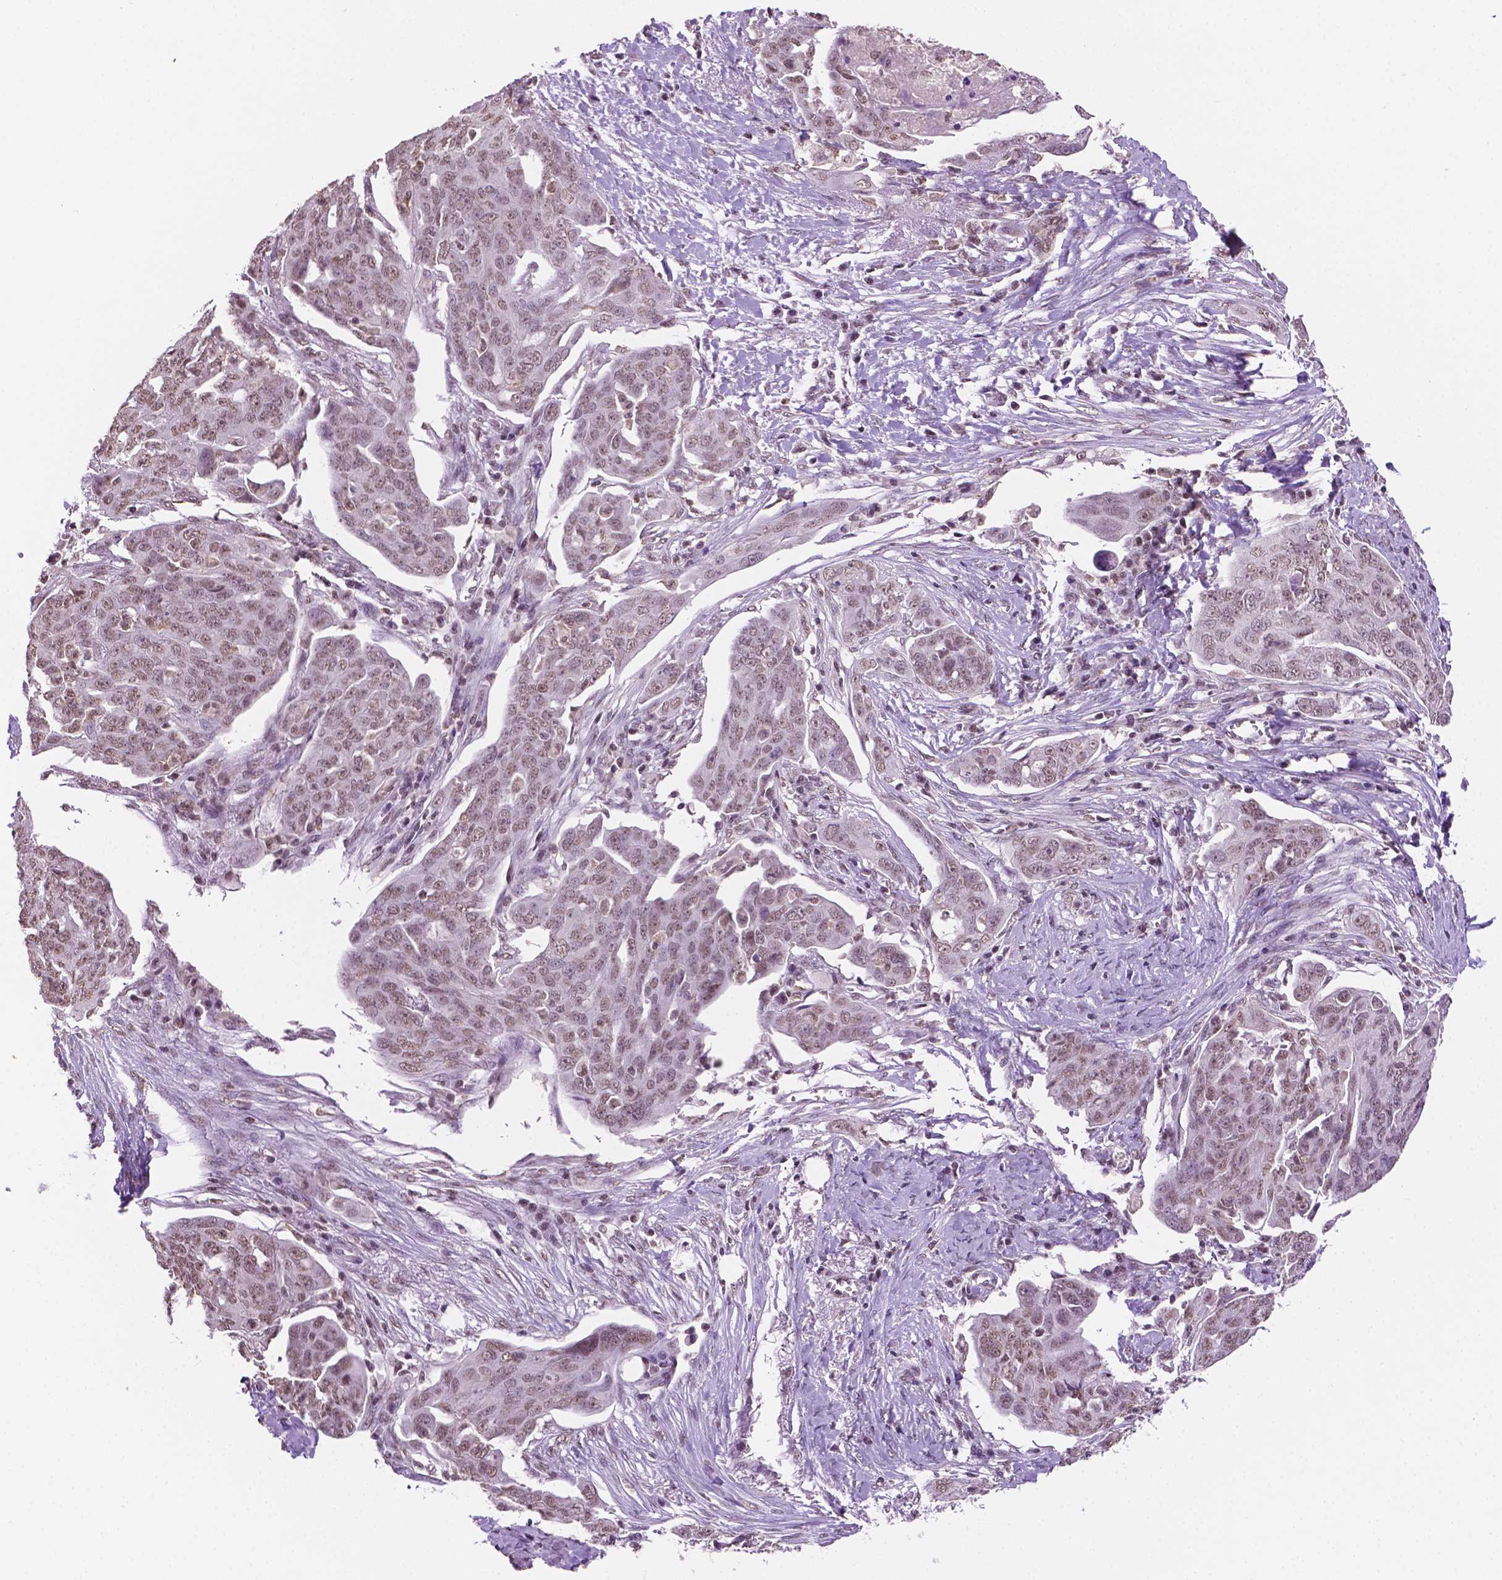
{"staining": {"intensity": "weak", "quantity": ">75%", "location": "nuclear"}, "tissue": "ovarian cancer", "cell_type": "Tumor cells", "image_type": "cancer", "snomed": [{"axis": "morphology", "description": "Carcinoma, endometroid"}, {"axis": "topography", "description": "Ovary"}], "caption": "Human ovarian endometroid carcinoma stained for a protein (brown) reveals weak nuclear positive staining in approximately >75% of tumor cells.", "gene": "PTPN6", "patient": {"sex": "female", "age": 70}}